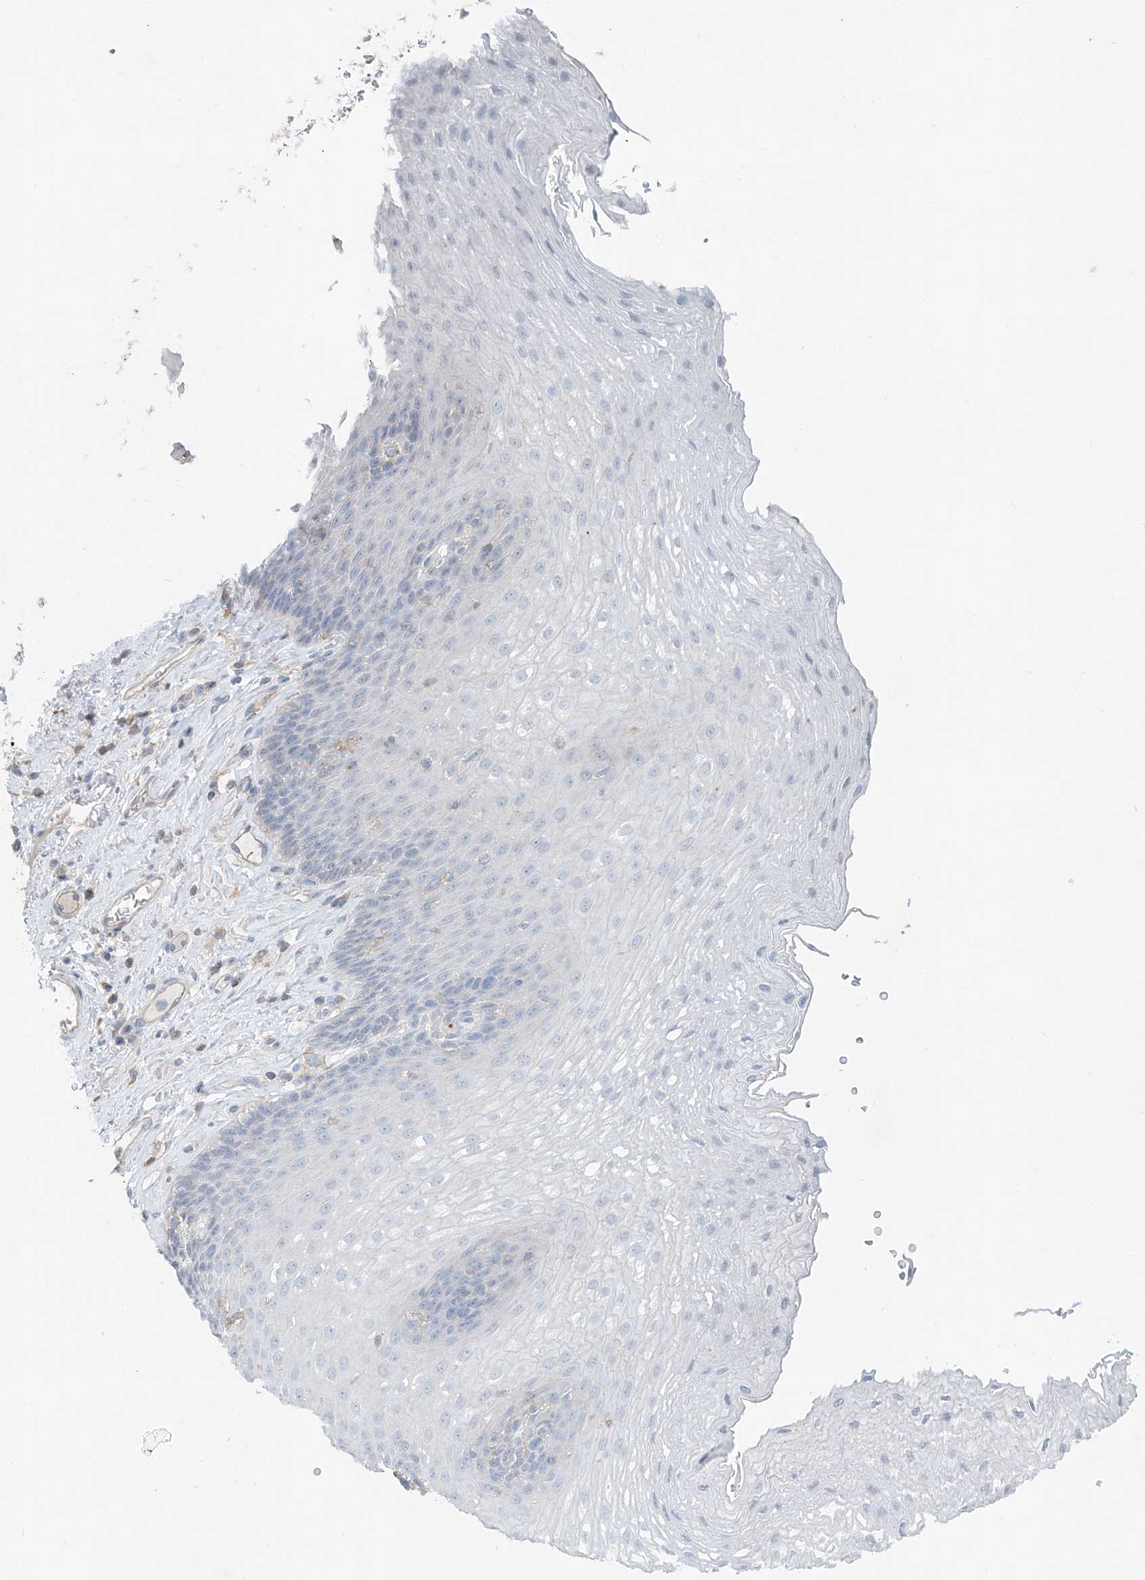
{"staining": {"intensity": "negative", "quantity": "none", "location": "none"}, "tissue": "esophagus", "cell_type": "Squamous epithelial cells", "image_type": "normal", "snomed": [{"axis": "morphology", "description": "Normal tissue, NOS"}, {"axis": "topography", "description": "Esophagus"}], "caption": "Squamous epithelial cells are negative for brown protein staining in benign esophagus. (DAB immunohistochemistry (IHC) with hematoxylin counter stain).", "gene": "ANKRD34A", "patient": {"sex": "female", "age": 66}}